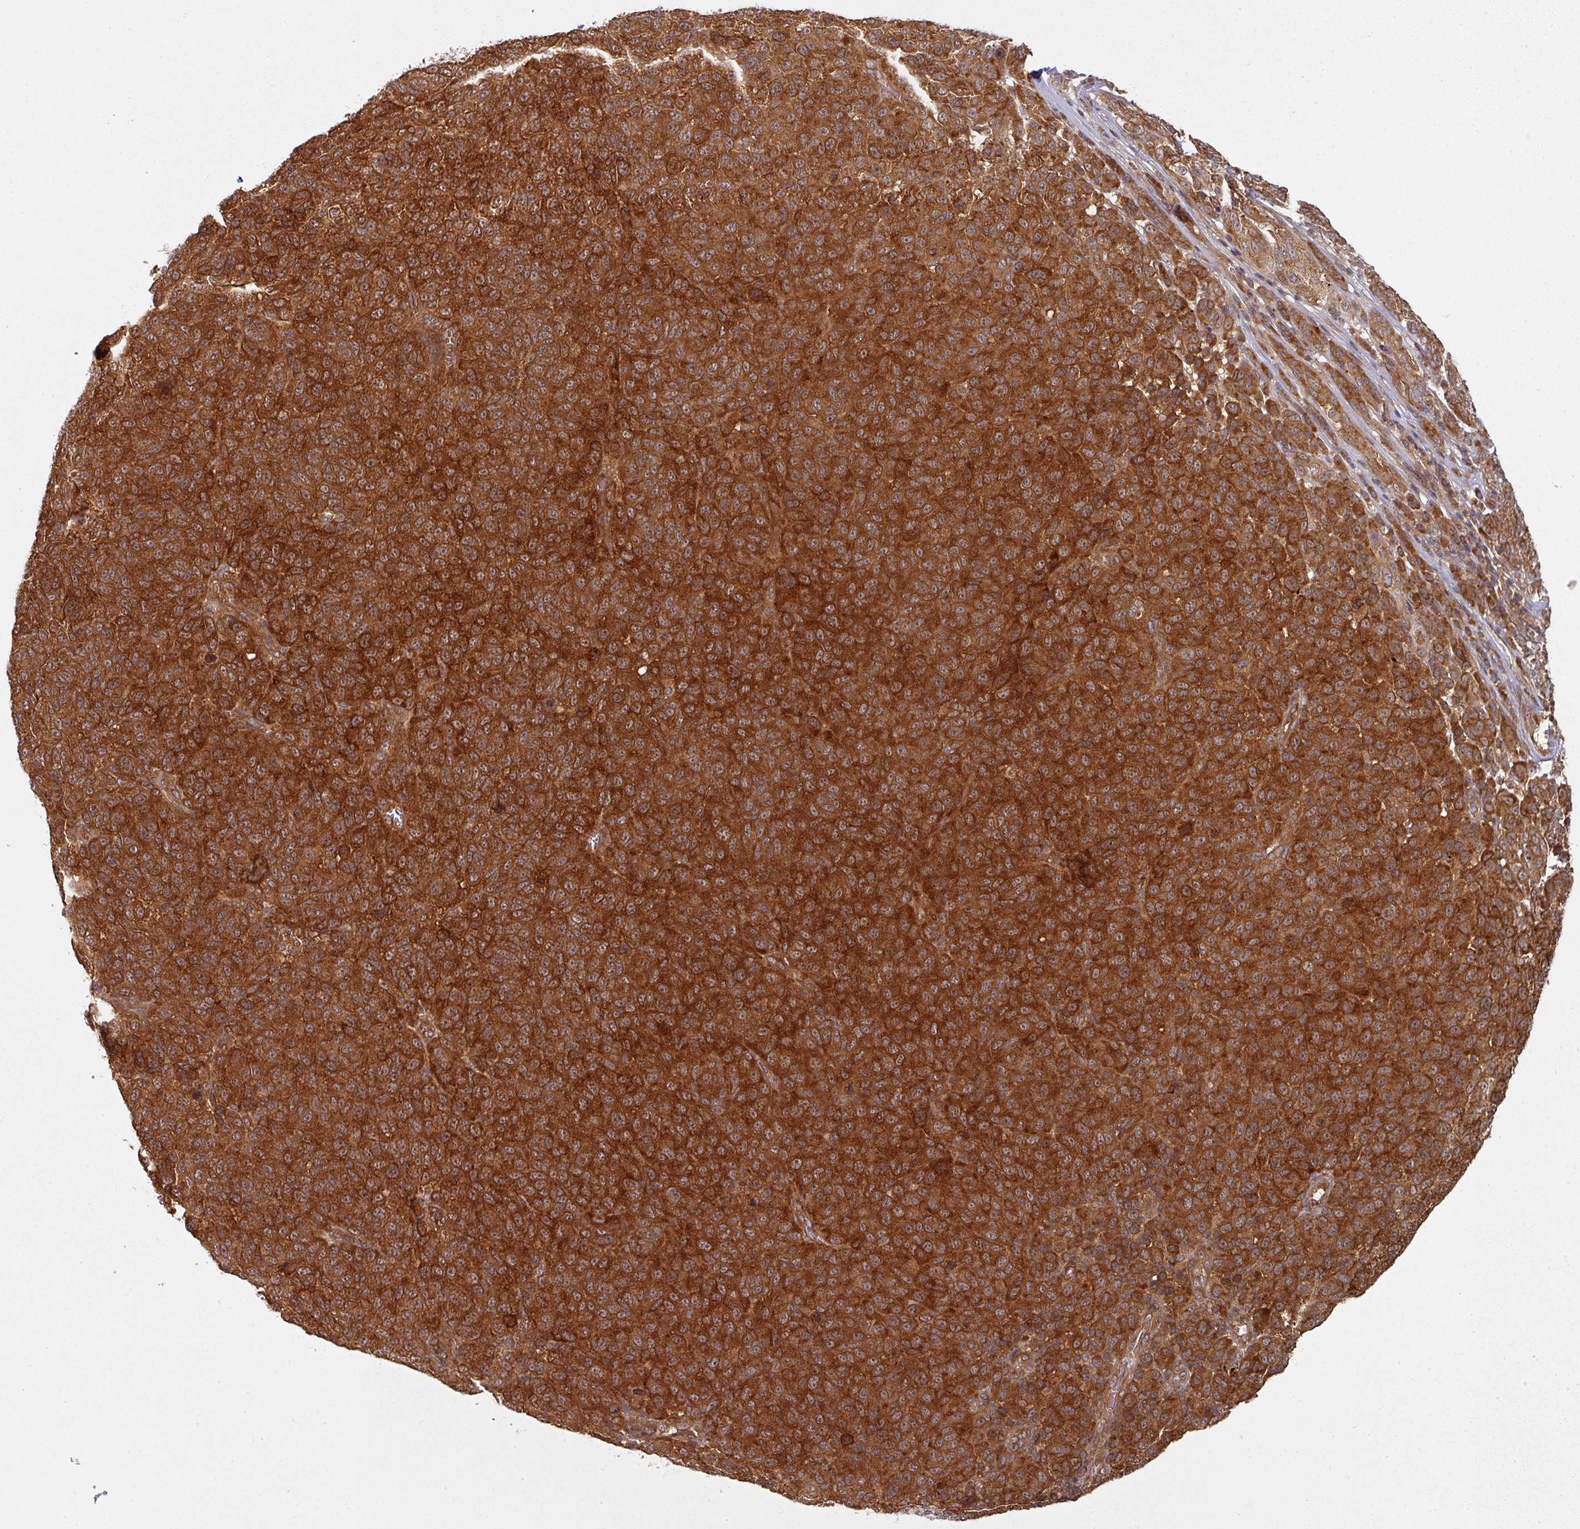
{"staining": {"intensity": "strong", "quantity": ">75%", "location": "cytoplasmic/membranous"}, "tissue": "melanoma", "cell_type": "Tumor cells", "image_type": "cancer", "snomed": [{"axis": "morphology", "description": "Malignant melanoma, NOS"}, {"axis": "topography", "description": "Skin"}], "caption": "DAB (3,3'-diaminobenzidine) immunohistochemical staining of human melanoma exhibits strong cytoplasmic/membranous protein expression in about >75% of tumor cells. (brown staining indicates protein expression, while blue staining denotes nuclei).", "gene": "EIF4EBP2", "patient": {"sex": "male", "age": 49}}